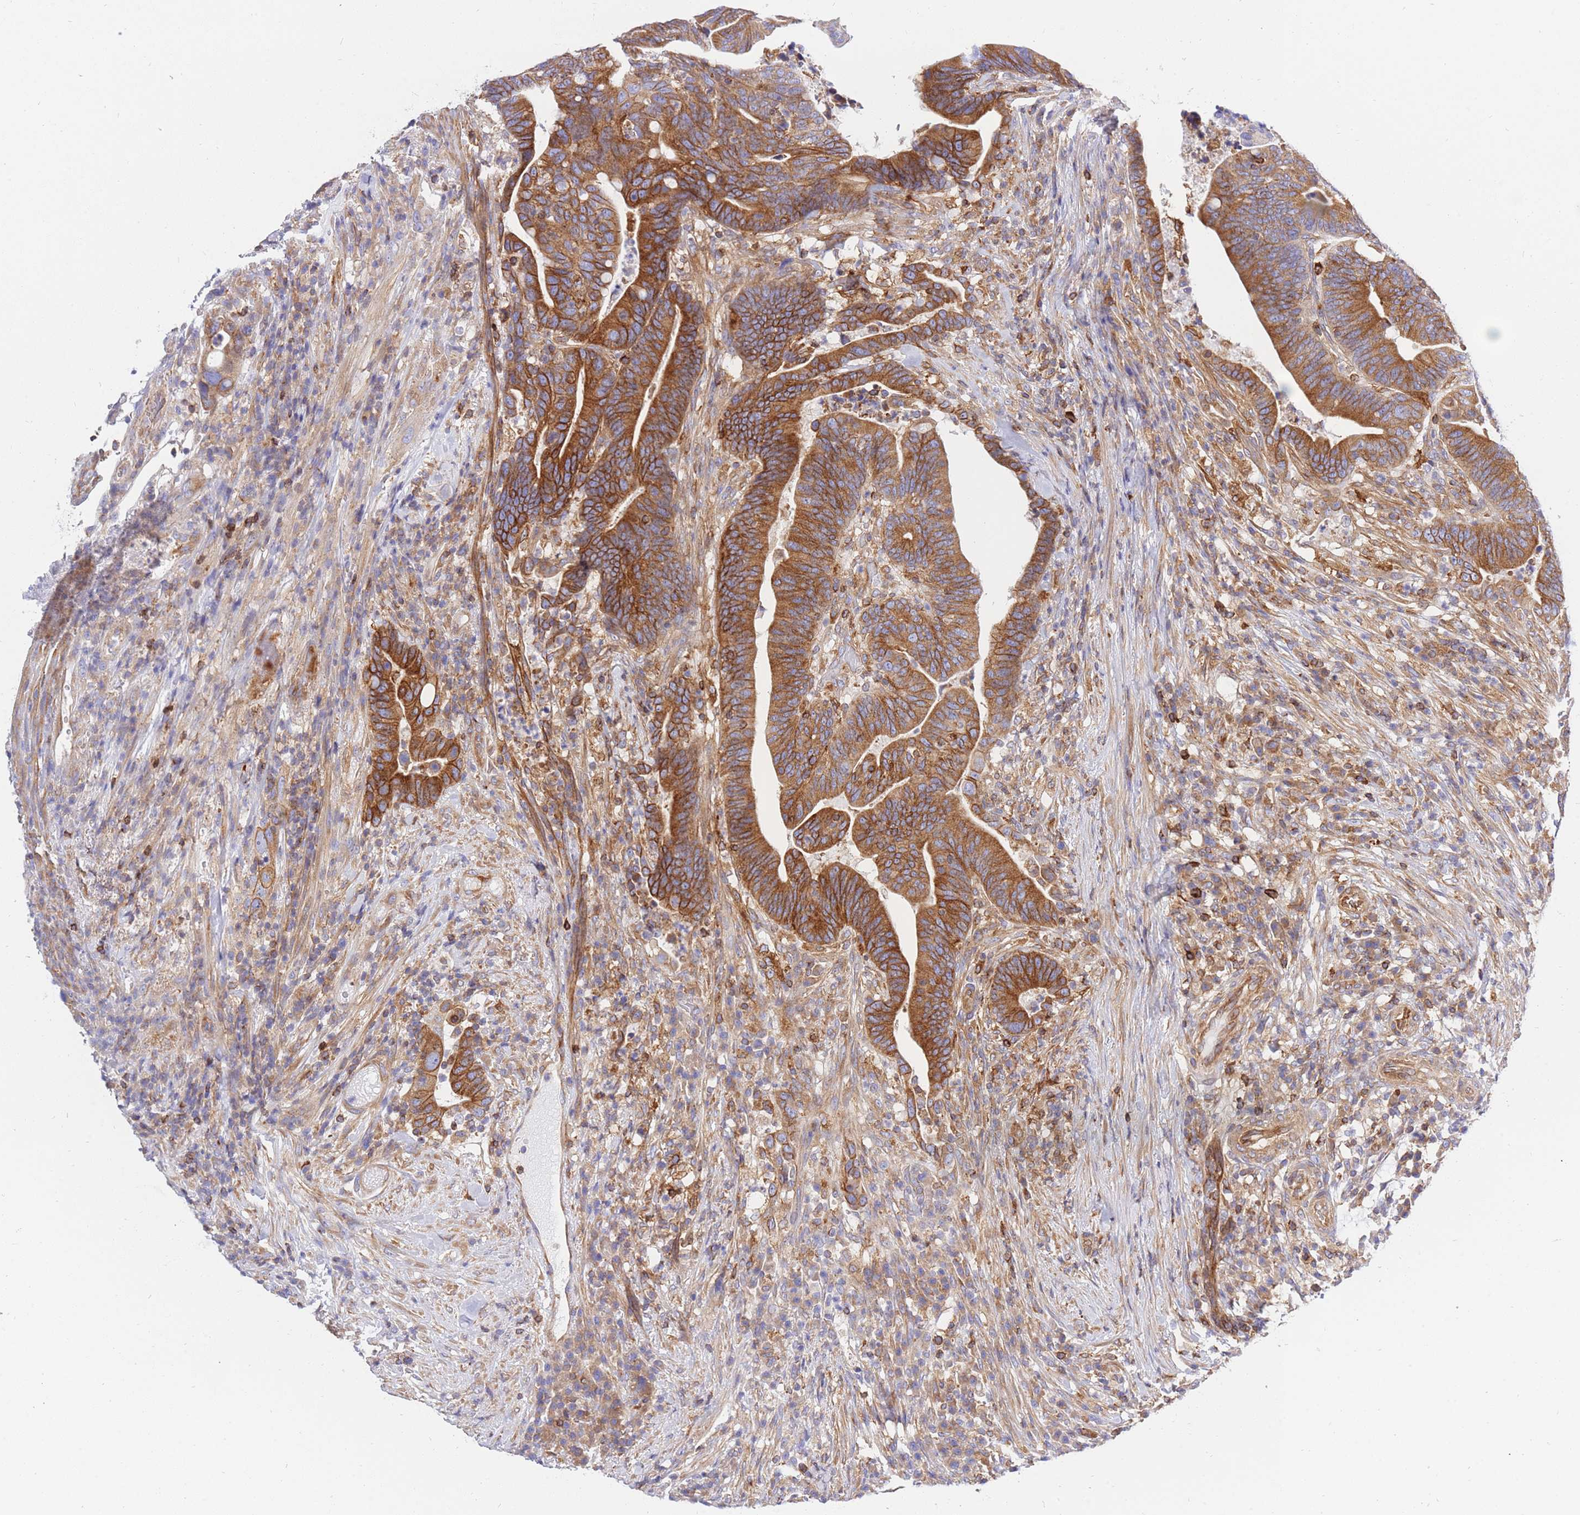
{"staining": {"intensity": "strong", "quantity": ">75%", "location": "cytoplasmic/membranous"}, "tissue": "colorectal cancer", "cell_type": "Tumor cells", "image_type": "cancer", "snomed": [{"axis": "morphology", "description": "Adenocarcinoma, NOS"}, {"axis": "topography", "description": "Colon"}], "caption": "A high-resolution image shows IHC staining of colorectal cancer, which reveals strong cytoplasmic/membranous expression in approximately >75% of tumor cells. Ihc stains the protein of interest in brown and the nuclei are stained blue.", "gene": "REM1", "patient": {"sex": "female", "age": 66}}